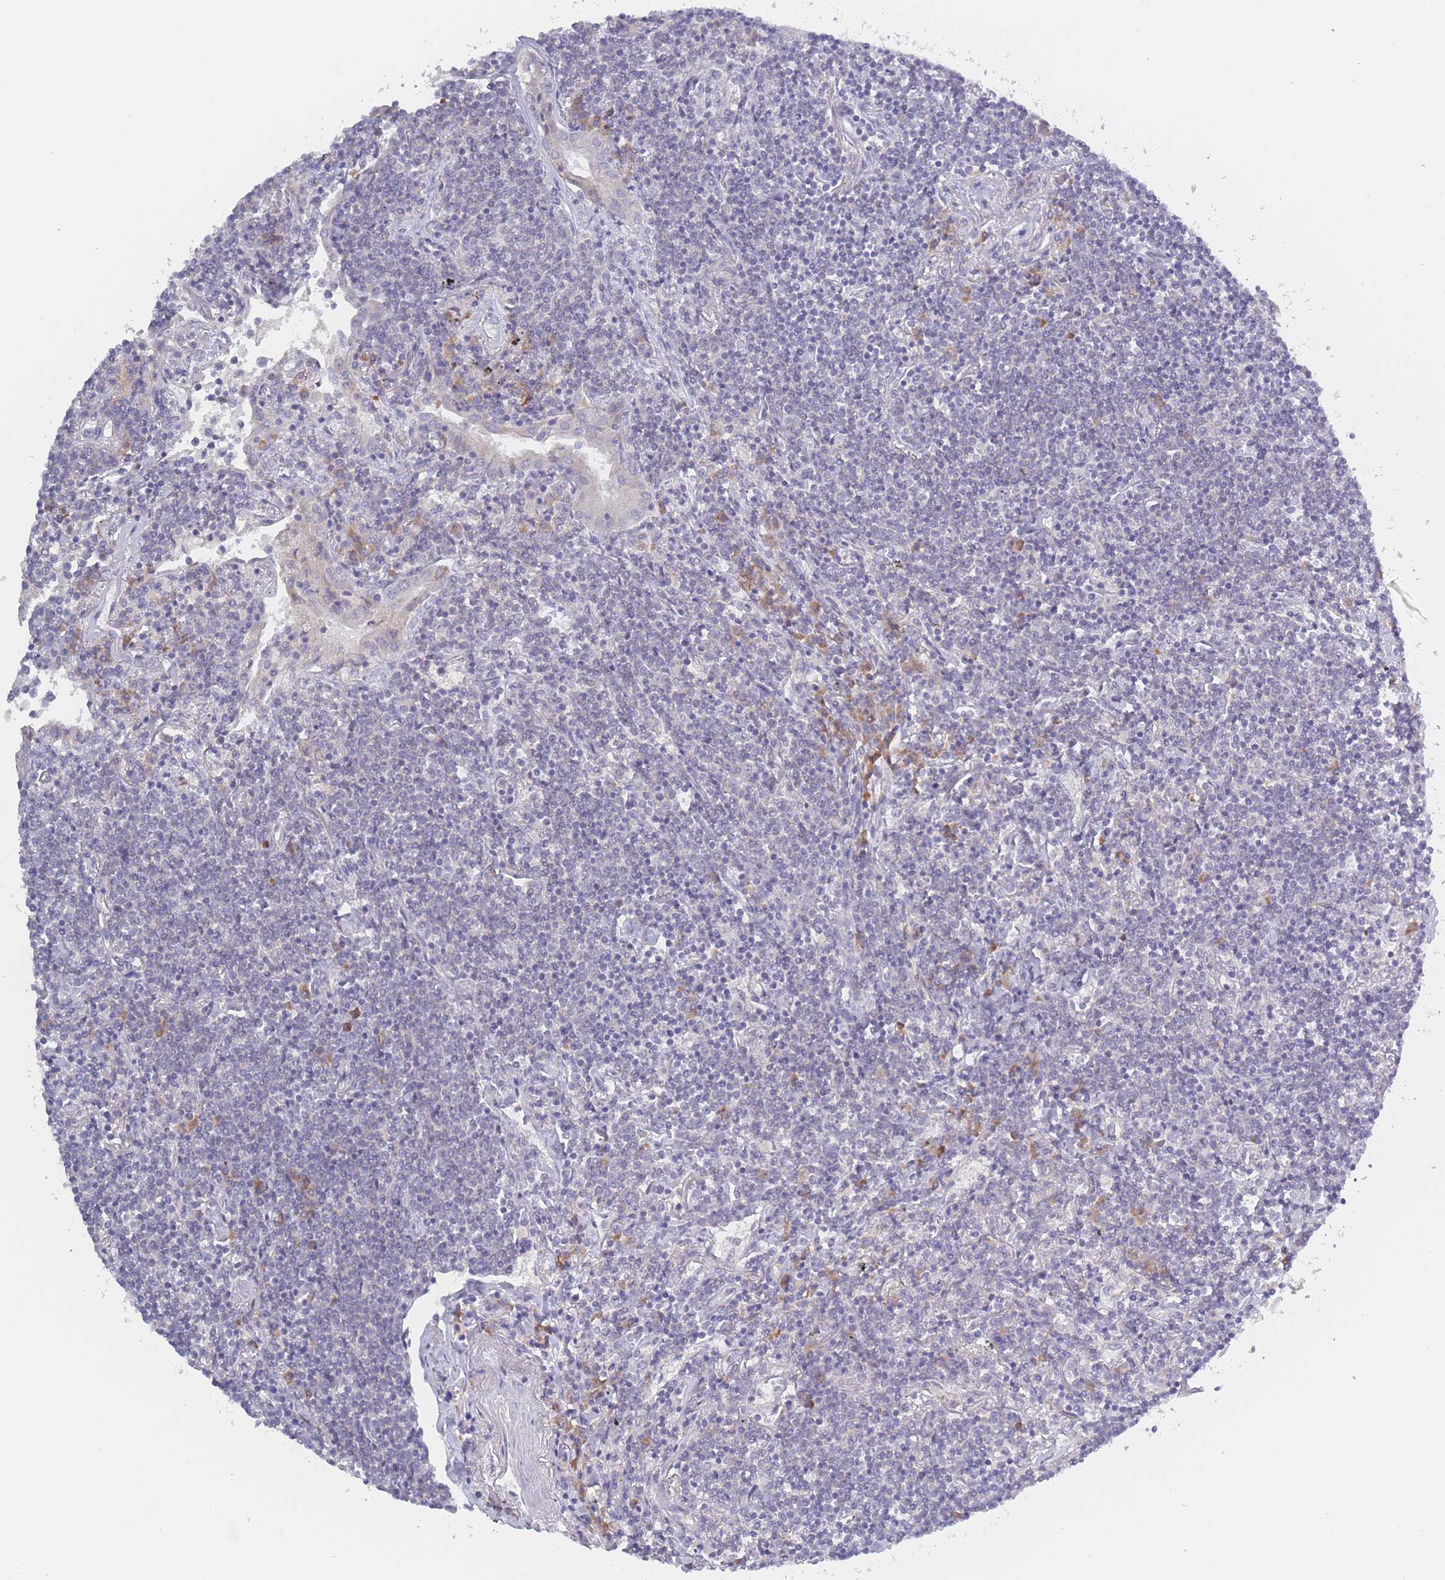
{"staining": {"intensity": "negative", "quantity": "none", "location": "none"}, "tissue": "lymphoma", "cell_type": "Tumor cells", "image_type": "cancer", "snomed": [{"axis": "morphology", "description": "Malignant lymphoma, non-Hodgkin's type, Low grade"}, {"axis": "topography", "description": "Lung"}], "caption": "A micrograph of malignant lymphoma, non-Hodgkin's type (low-grade) stained for a protein reveals no brown staining in tumor cells. (IHC, brightfield microscopy, high magnification).", "gene": "FAM227B", "patient": {"sex": "female", "age": 71}}